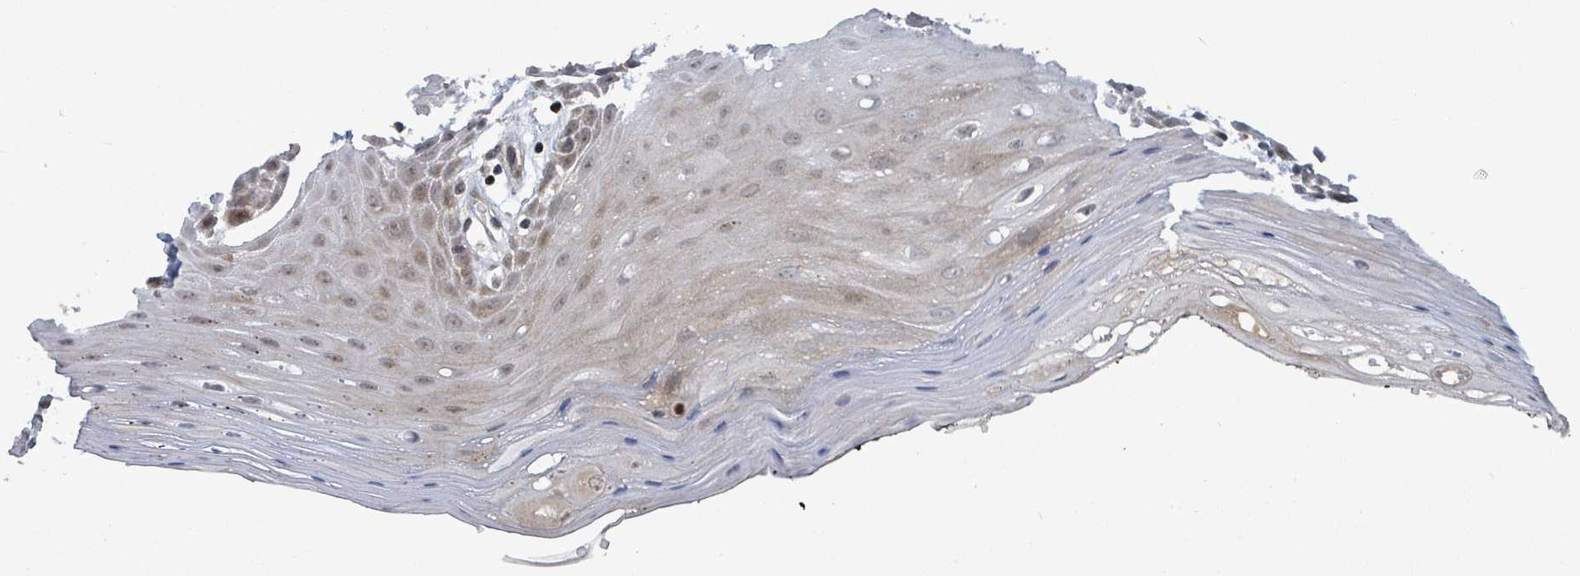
{"staining": {"intensity": "moderate", "quantity": "<25%", "location": "nuclear"}, "tissue": "oral mucosa", "cell_type": "Squamous epithelial cells", "image_type": "normal", "snomed": [{"axis": "morphology", "description": "Normal tissue, NOS"}, {"axis": "topography", "description": "Oral tissue"}, {"axis": "topography", "description": "Tounge, NOS"}], "caption": "Immunohistochemical staining of benign human oral mucosa demonstrates low levels of moderate nuclear positivity in about <25% of squamous epithelial cells.", "gene": "FBXO6", "patient": {"sex": "female", "age": 59}}